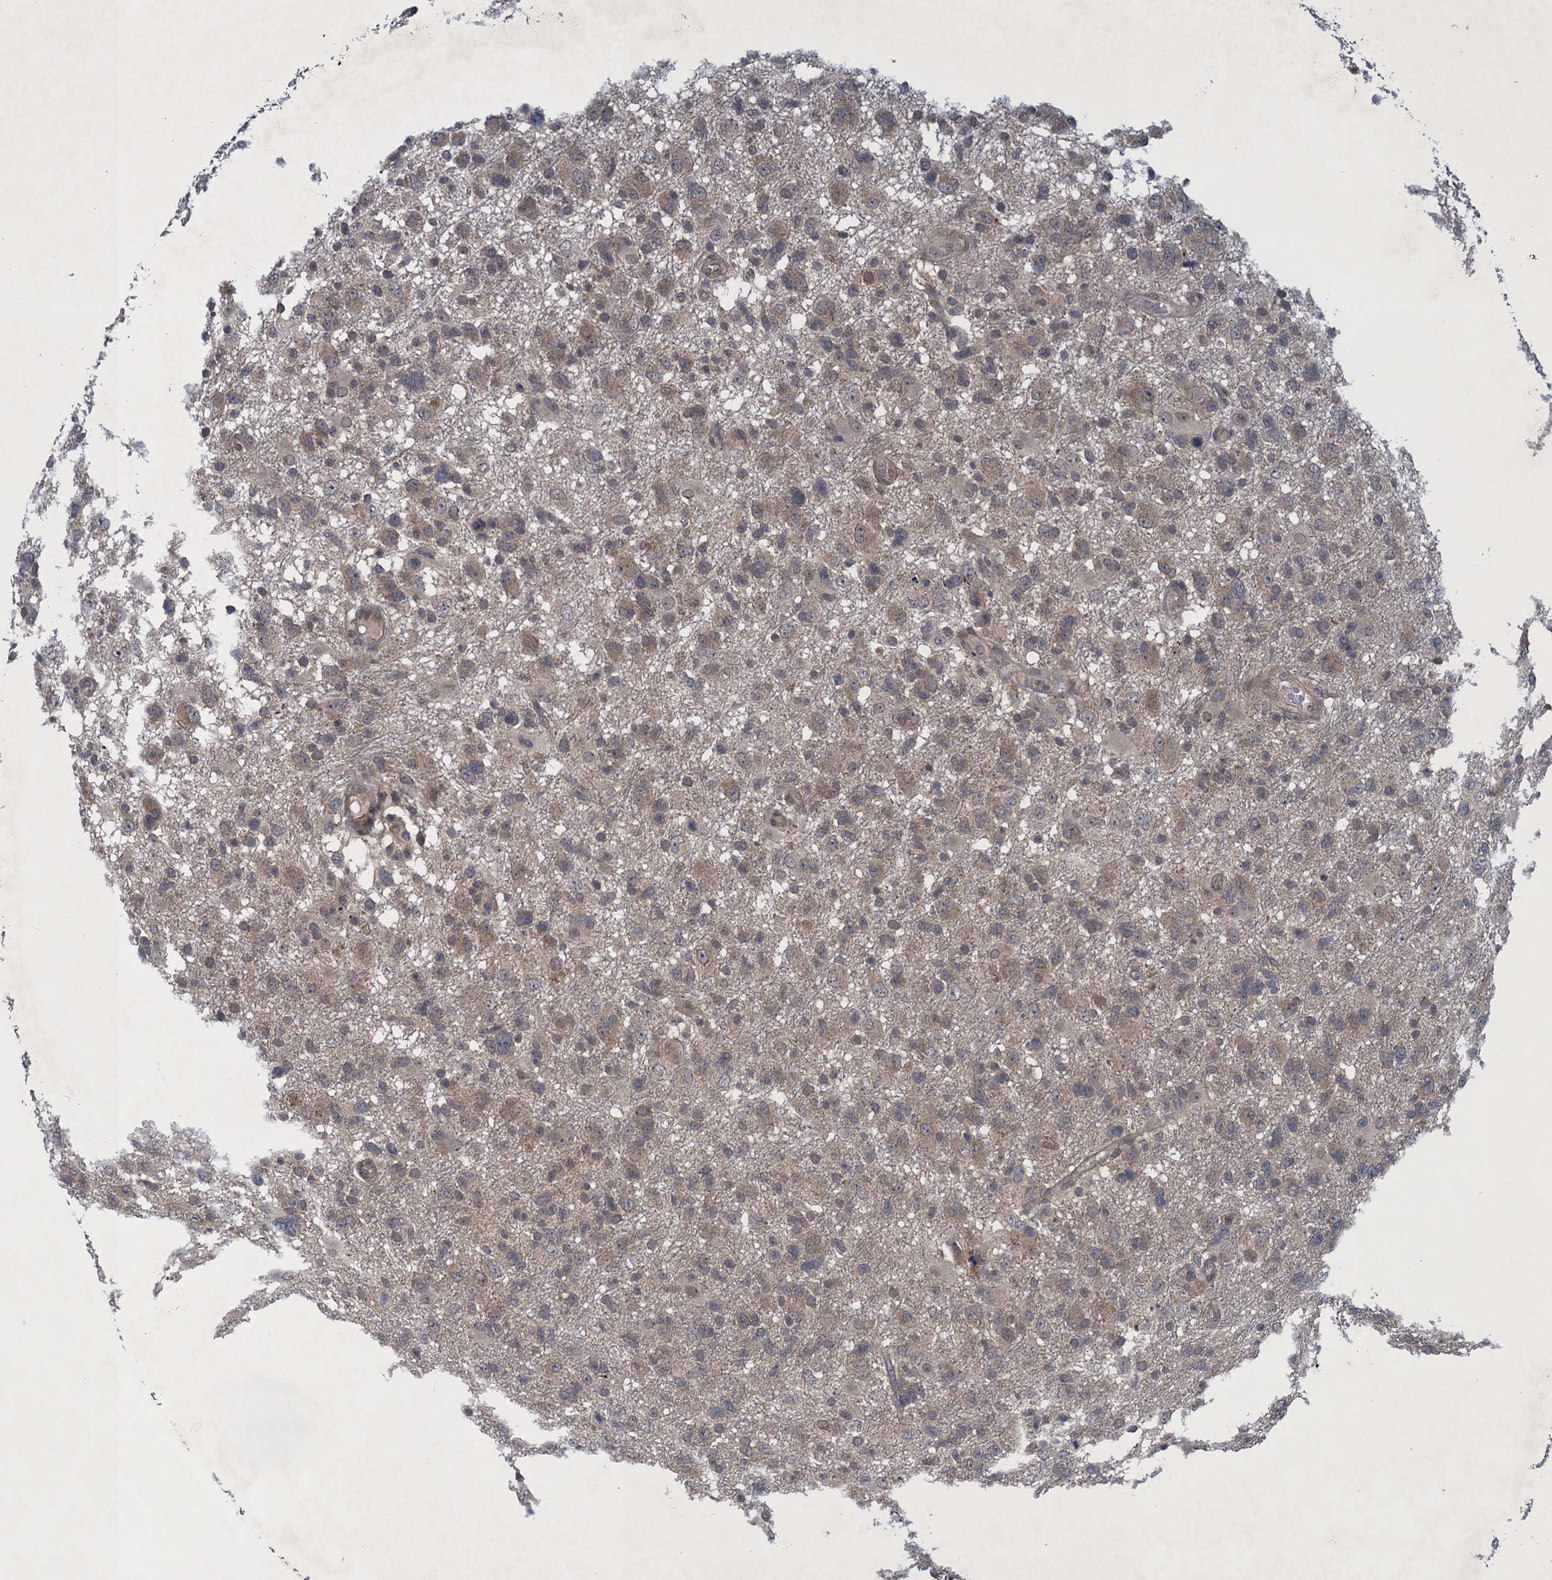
{"staining": {"intensity": "weak", "quantity": "25%-75%", "location": "cytoplasmic/membranous"}, "tissue": "glioma", "cell_type": "Tumor cells", "image_type": "cancer", "snomed": [{"axis": "morphology", "description": "Glioma, malignant, High grade"}, {"axis": "topography", "description": "Brain"}], "caption": "Malignant high-grade glioma stained with immunohistochemistry shows weak cytoplasmic/membranous staining in about 25%-75% of tumor cells.", "gene": "RNF165", "patient": {"sex": "male", "age": 61}}